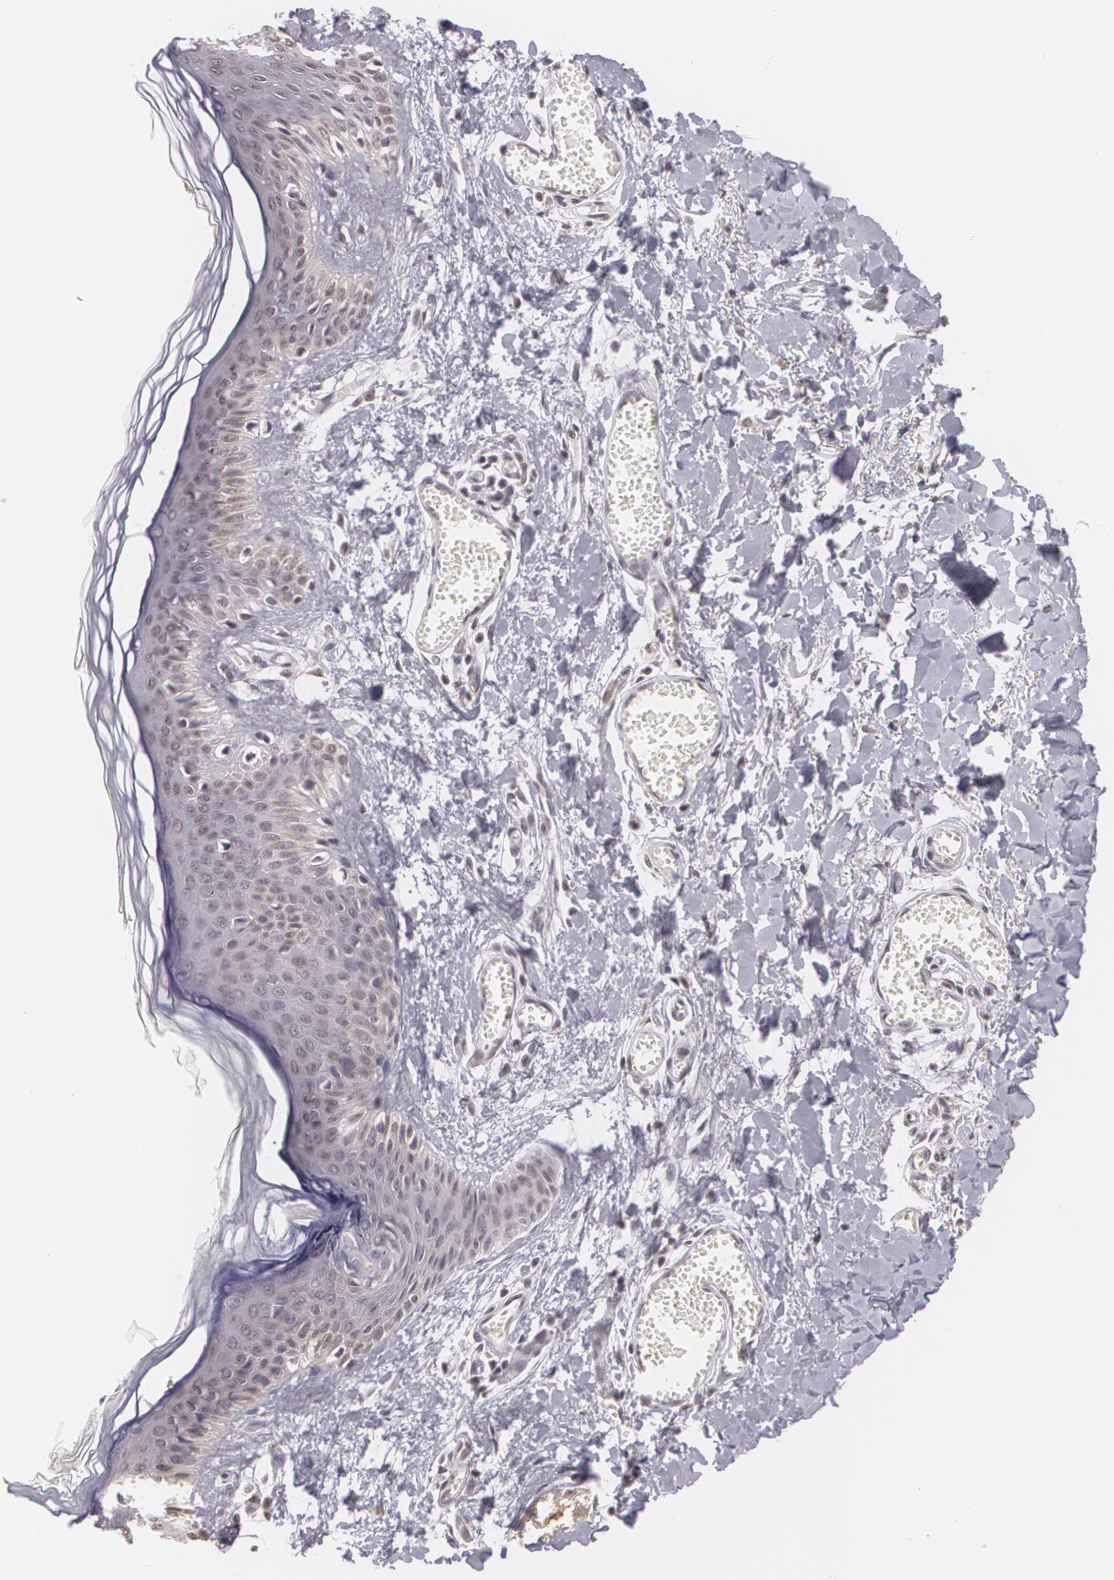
{"staining": {"intensity": "negative", "quantity": "none", "location": "none"}, "tissue": "skin", "cell_type": "Fibroblasts", "image_type": "normal", "snomed": [{"axis": "morphology", "description": "Normal tissue, NOS"}, {"axis": "morphology", "description": "Sarcoma, NOS"}, {"axis": "topography", "description": "Skin"}, {"axis": "topography", "description": "Soft tissue"}], "caption": "IHC of benign human skin demonstrates no staining in fibroblasts.", "gene": "MUC1", "patient": {"sex": "female", "age": 51}}